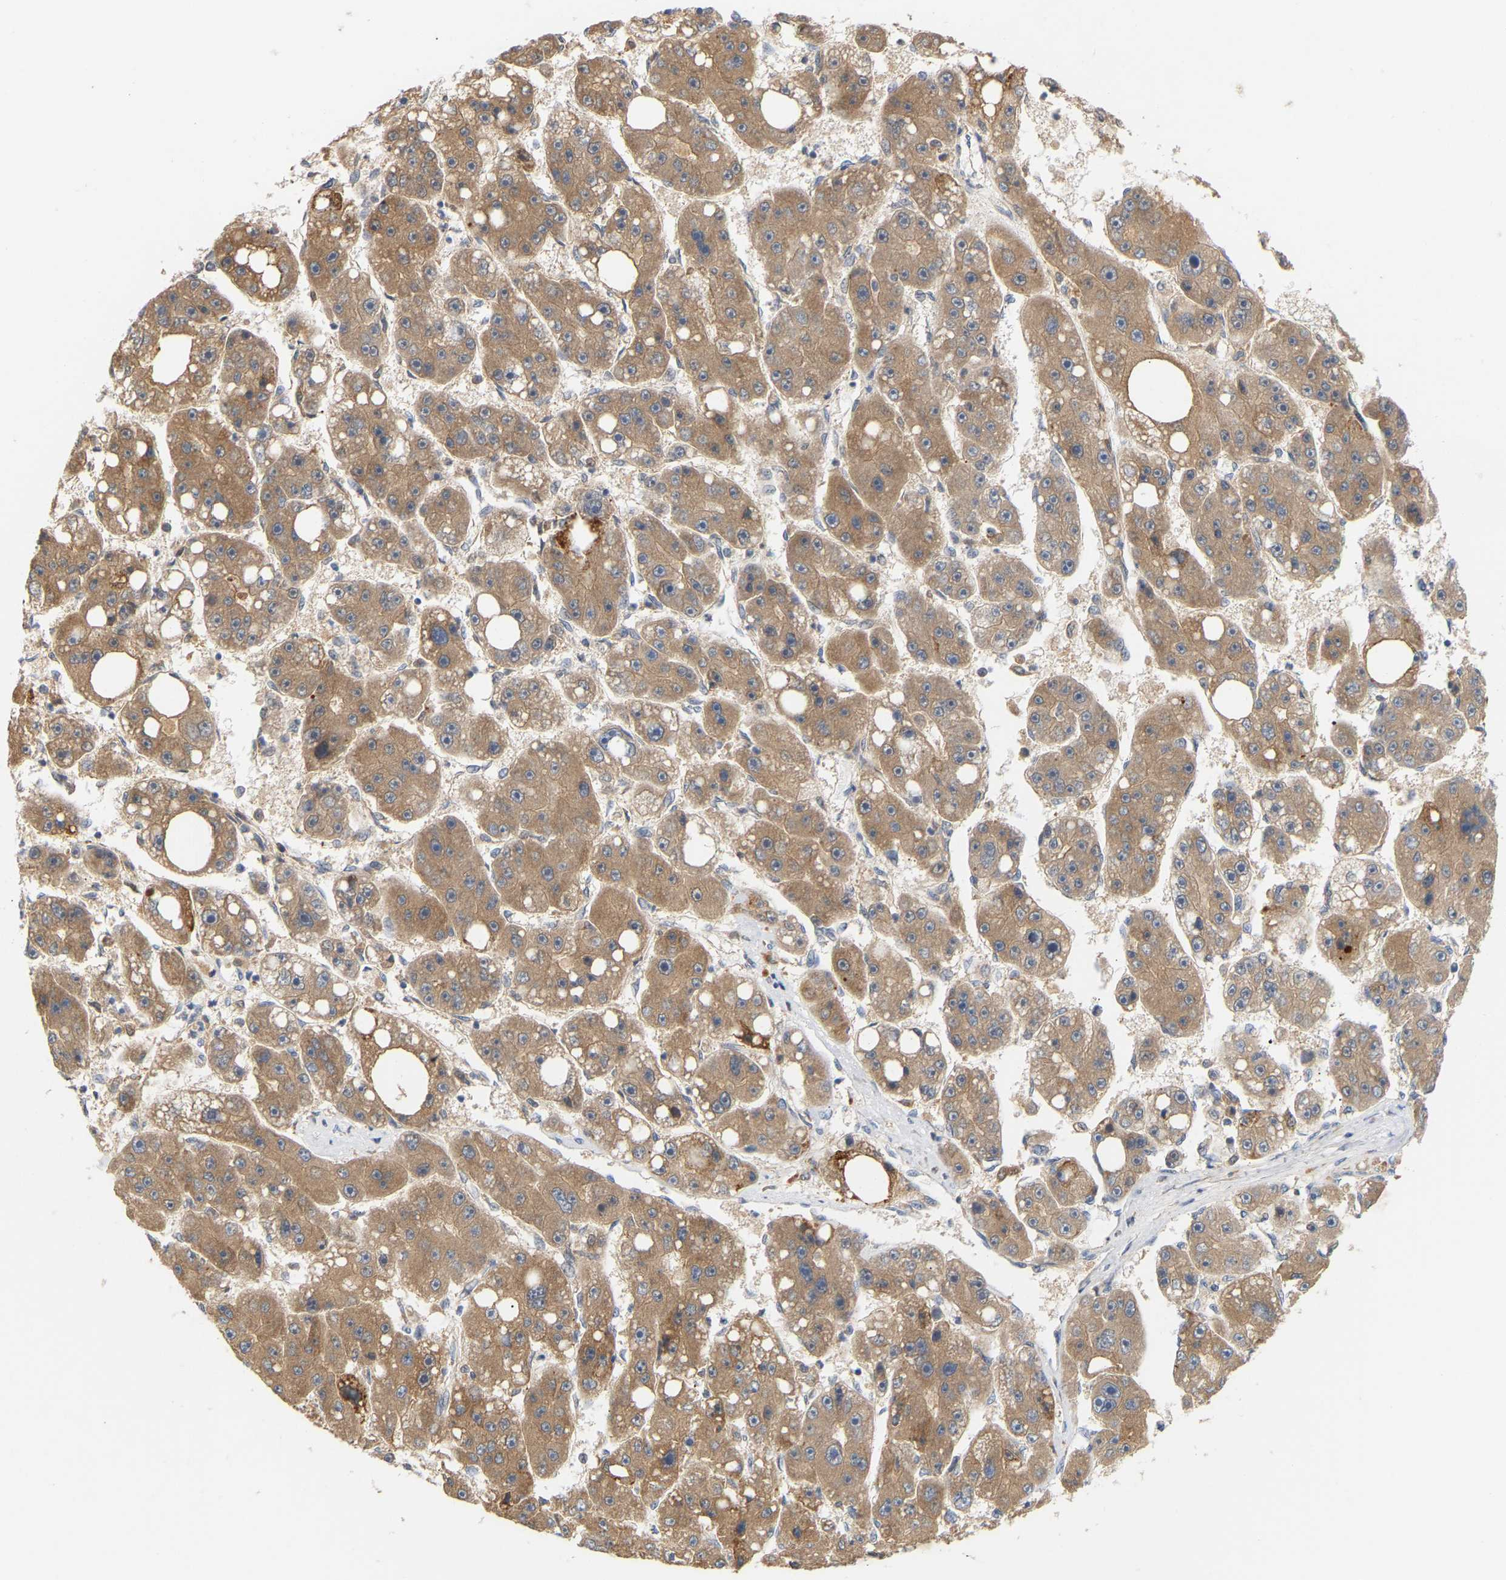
{"staining": {"intensity": "moderate", "quantity": ">75%", "location": "cytoplasmic/membranous"}, "tissue": "liver cancer", "cell_type": "Tumor cells", "image_type": "cancer", "snomed": [{"axis": "morphology", "description": "Carcinoma, Hepatocellular, NOS"}, {"axis": "topography", "description": "Liver"}], "caption": "Human liver cancer stained for a protein (brown) demonstrates moderate cytoplasmic/membranous positive staining in approximately >75% of tumor cells.", "gene": "TPMT", "patient": {"sex": "female", "age": 61}}